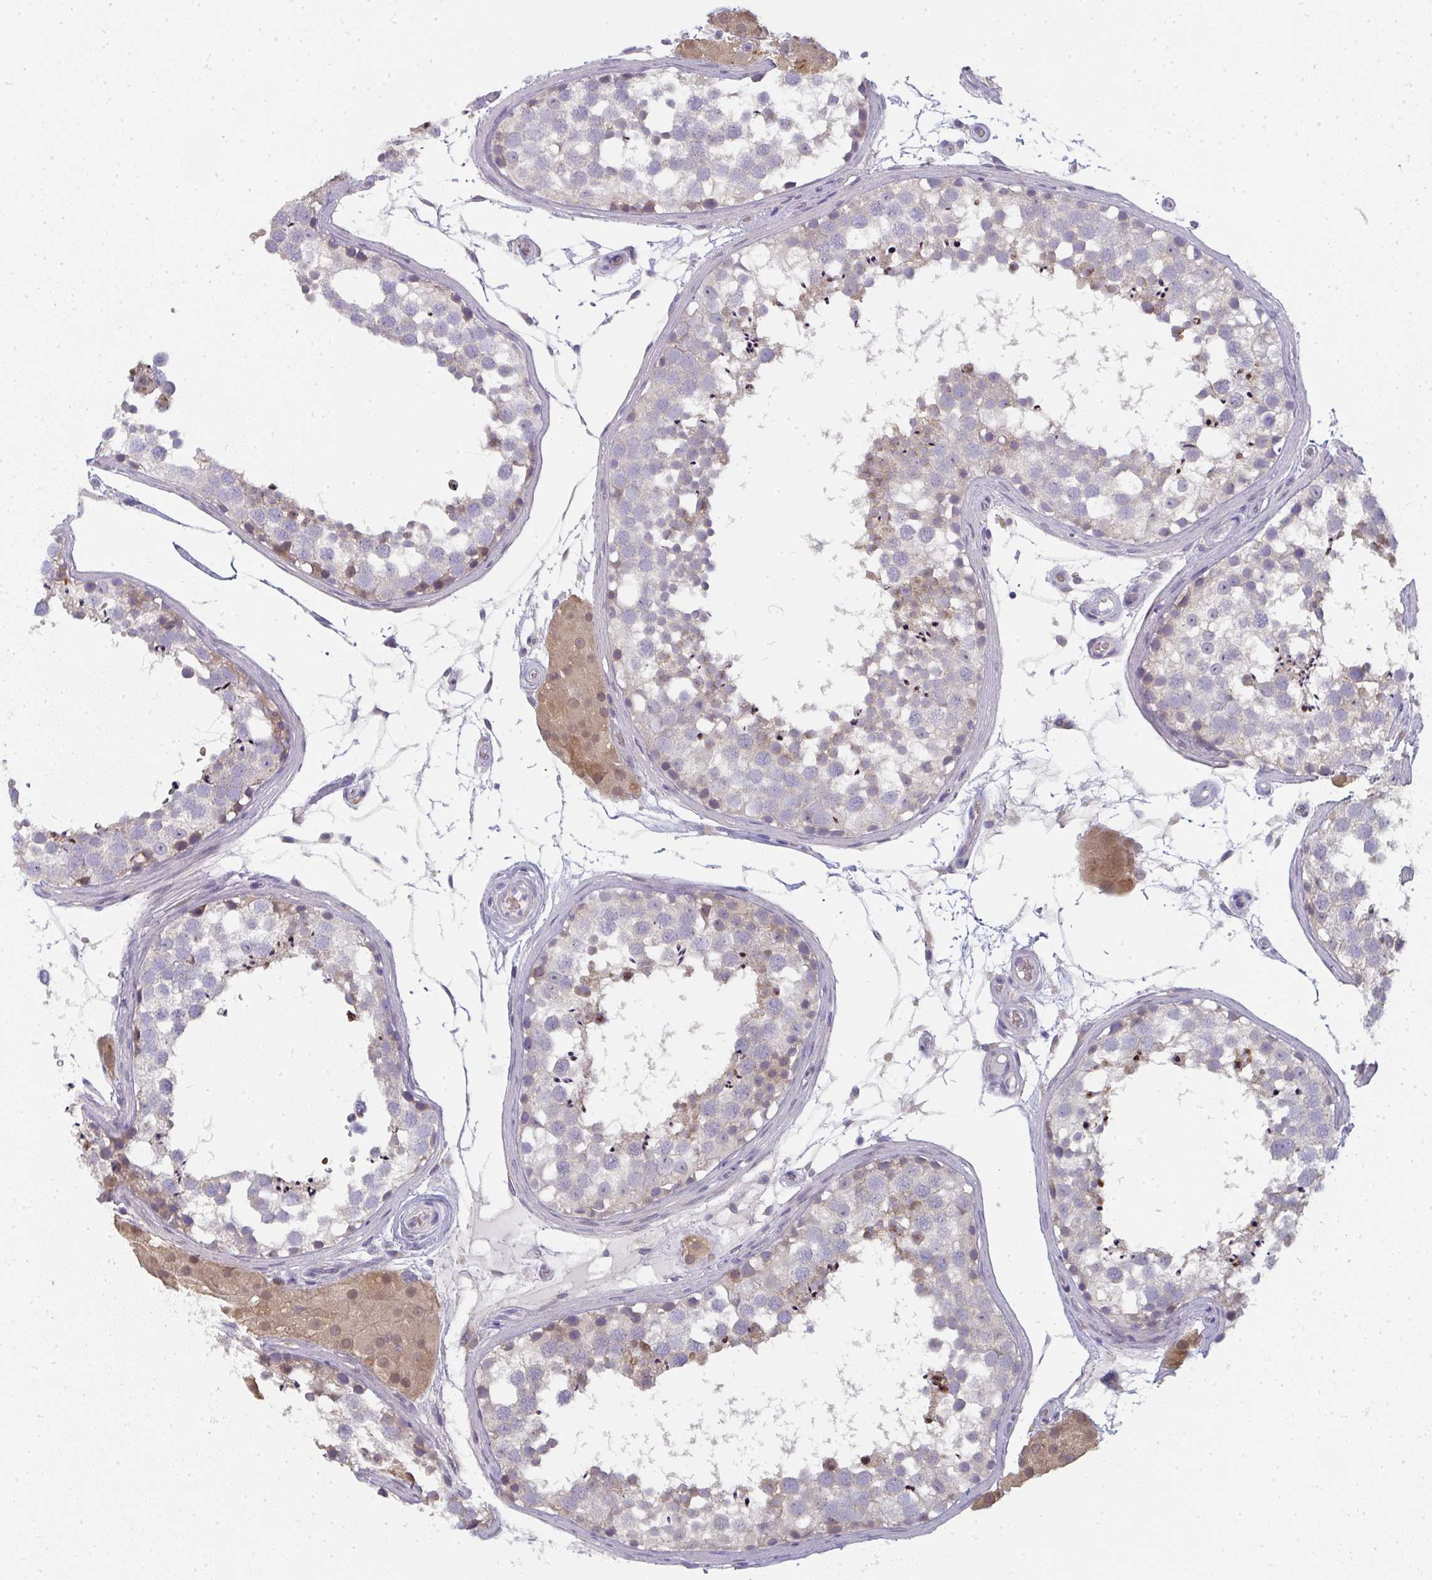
{"staining": {"intensity": "weak", "quantity": "25%-75%", "location": "cytoplasmic/membranous"}, "tissue": "testis", "cell_type": "Cells in seminiferous ducts", "image_type": "normal", "snomed": [{"axis": "morphology", "description": "Normal tissue, NOS"}, {"axis": "morphology", "description": "Seminoma, NOS"}, {"axis": "topography", "description": "Testis"}], "caption": "Human testis stained for a protein (brown) reveals weak cytoplasmic/membranous positive expression in about 25%-75% of cells in seminiferous ducts.", "gene": "SHB", "patient": {"sex": "male", "age": 65}}